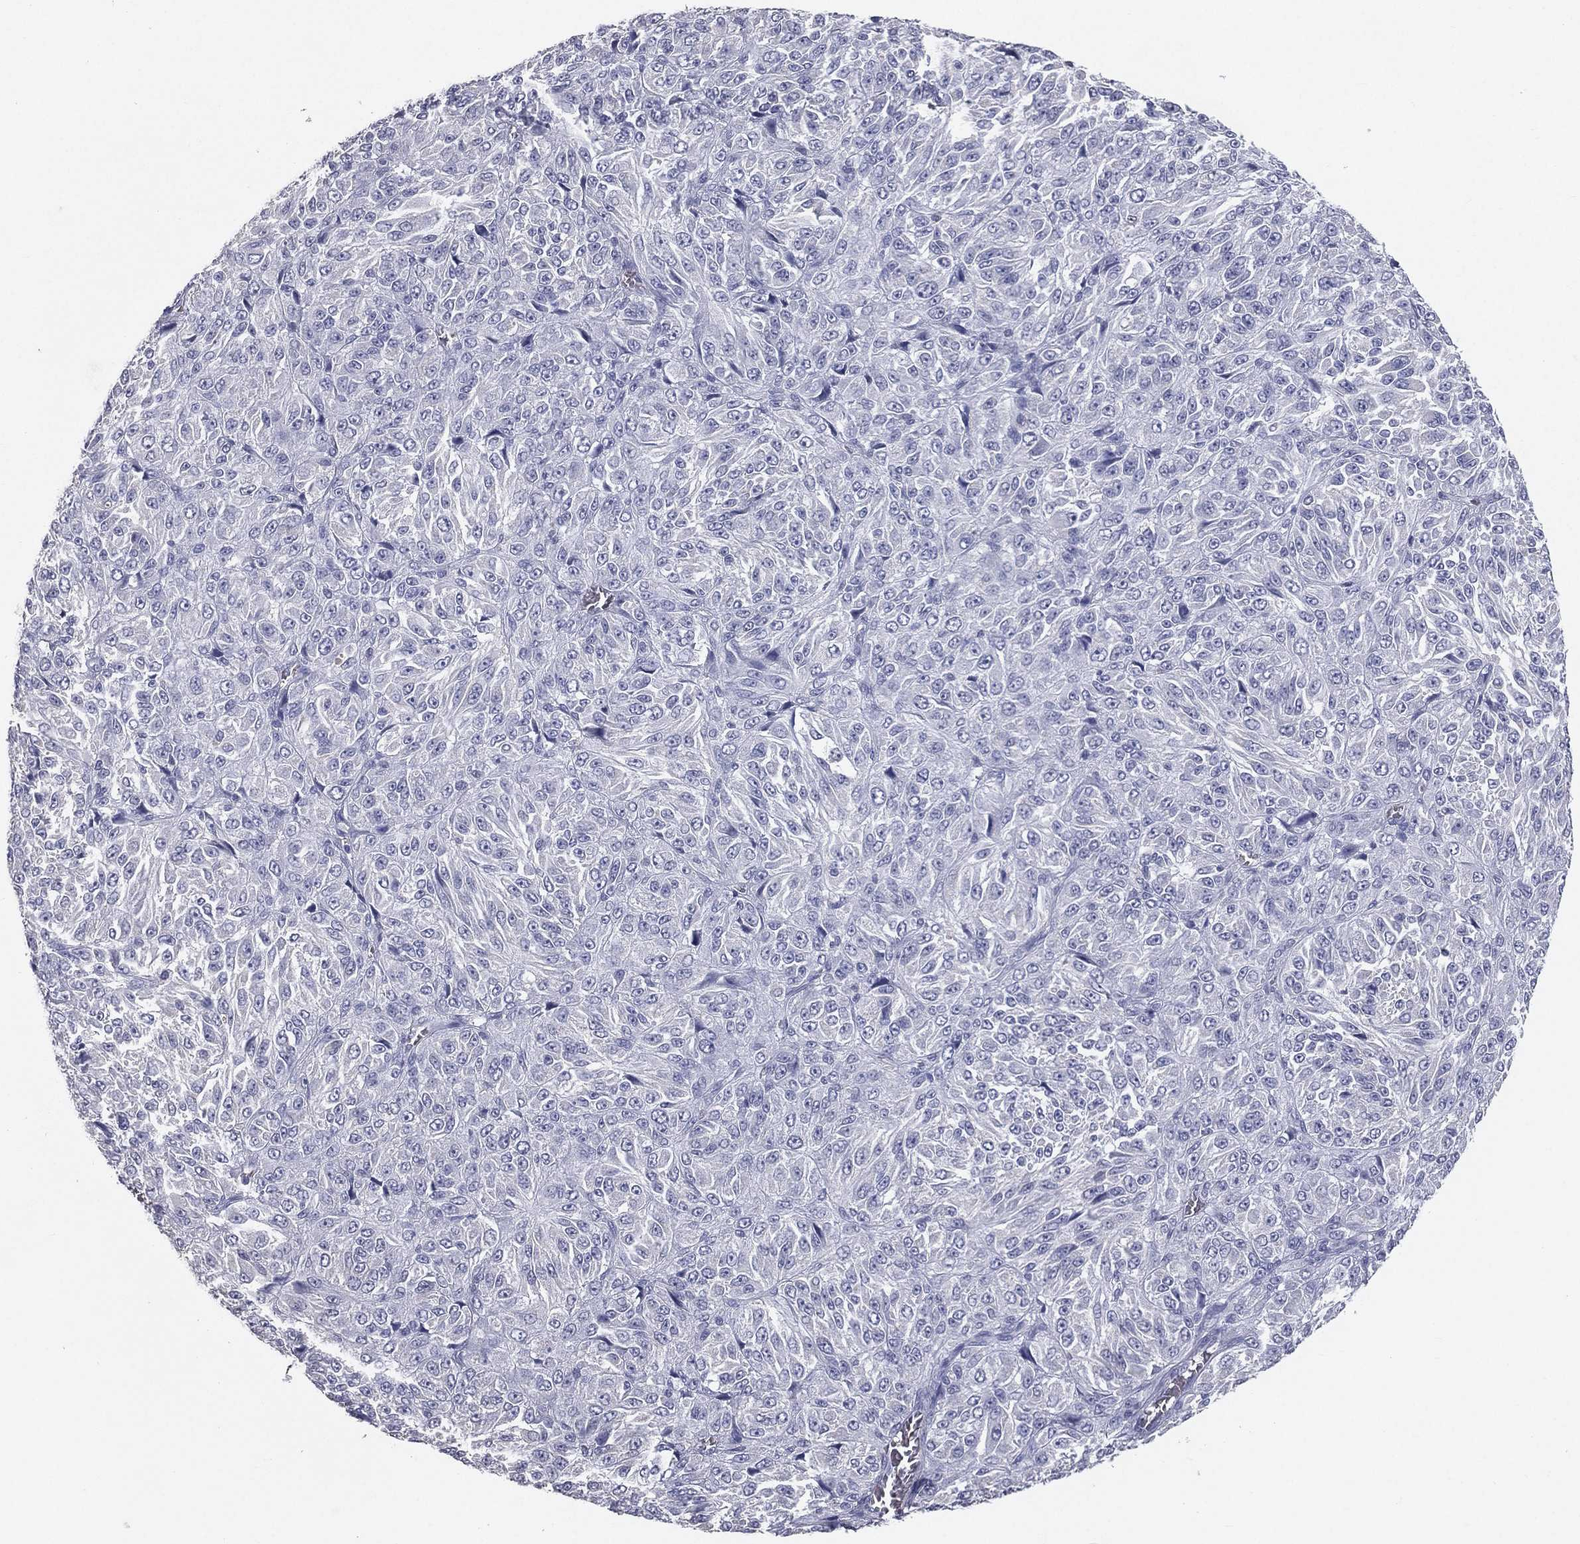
{"staining": {"intensity": "negative", "quantity": "none", "location": "none"}, "tissue": "melanoma", "cell_type": "Tumor cells", "image_type": "cancer", "snomed": [{"axis": "morphology", "description": "Malignant melanoma, Metastatic site"}, {"axis": "topography", "description": "Brain"}], "caption": "This is an immunohistochemistry histopathology image of melanoma. There is no expression in tumor cells.", "gene": "ESX1", "patient": {"sex": "female", "age": 56}}